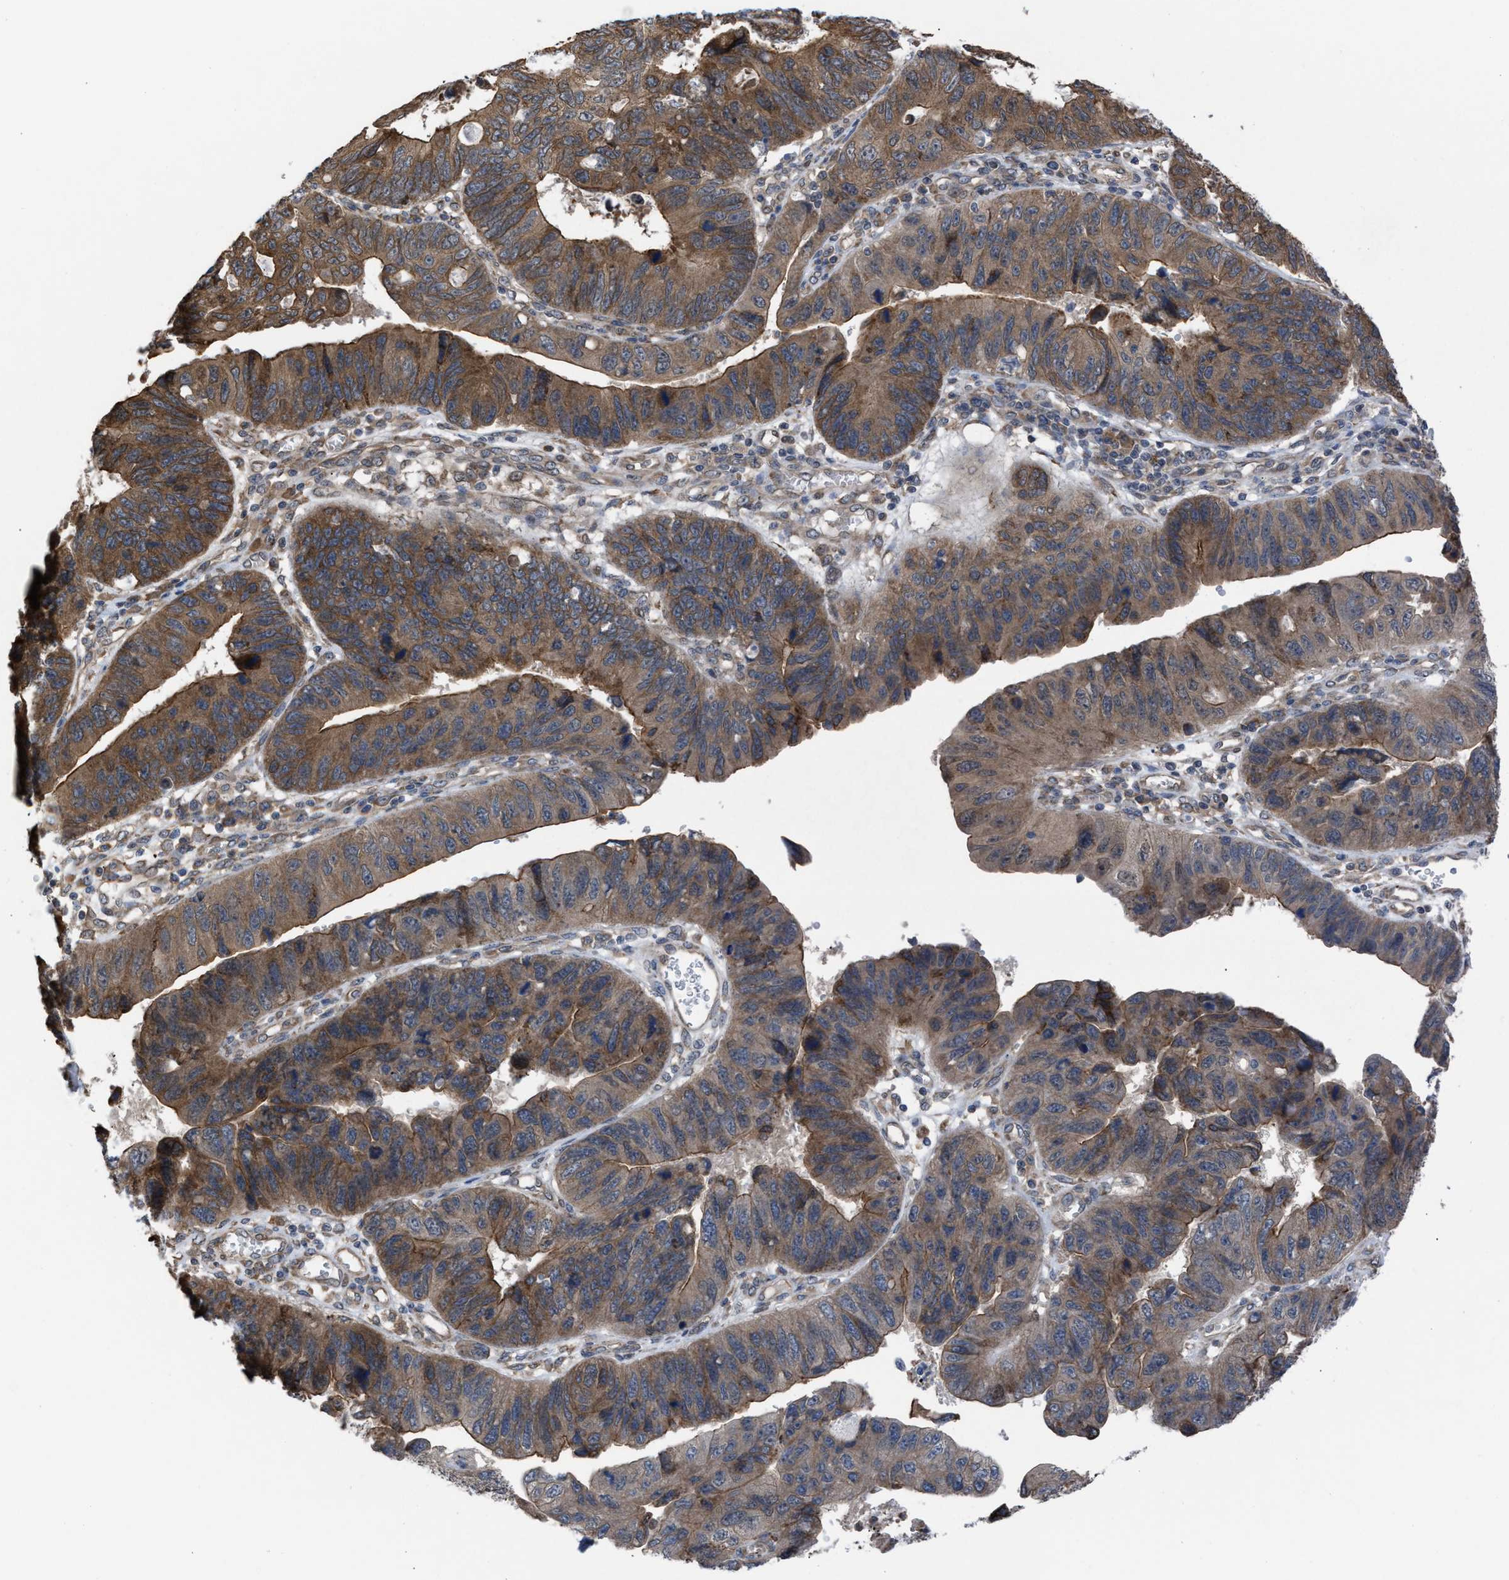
{"staining": {"intensity": "moderate", "quantity": ">75%", "location": "cytoplasmic/membranous"}, "tissue": "stomach cancer", "cell_type": "Tumor cells", "image_type": "cancer", "snomed": [{"axis": "morphology", "description": "Adenocarcinoma, NOS"}, {"axis": "topography", "description": "Stomach"}], "caption": "This is a photomicrograph of immunohistochemistry (IHC) staining of stomach adenocarcinoma, which shows moderate expression in the cytoplasmic/membranous of tumor cells.", "gene": "TP53BP2", "patient": {"sex": "male", "age": 59}}